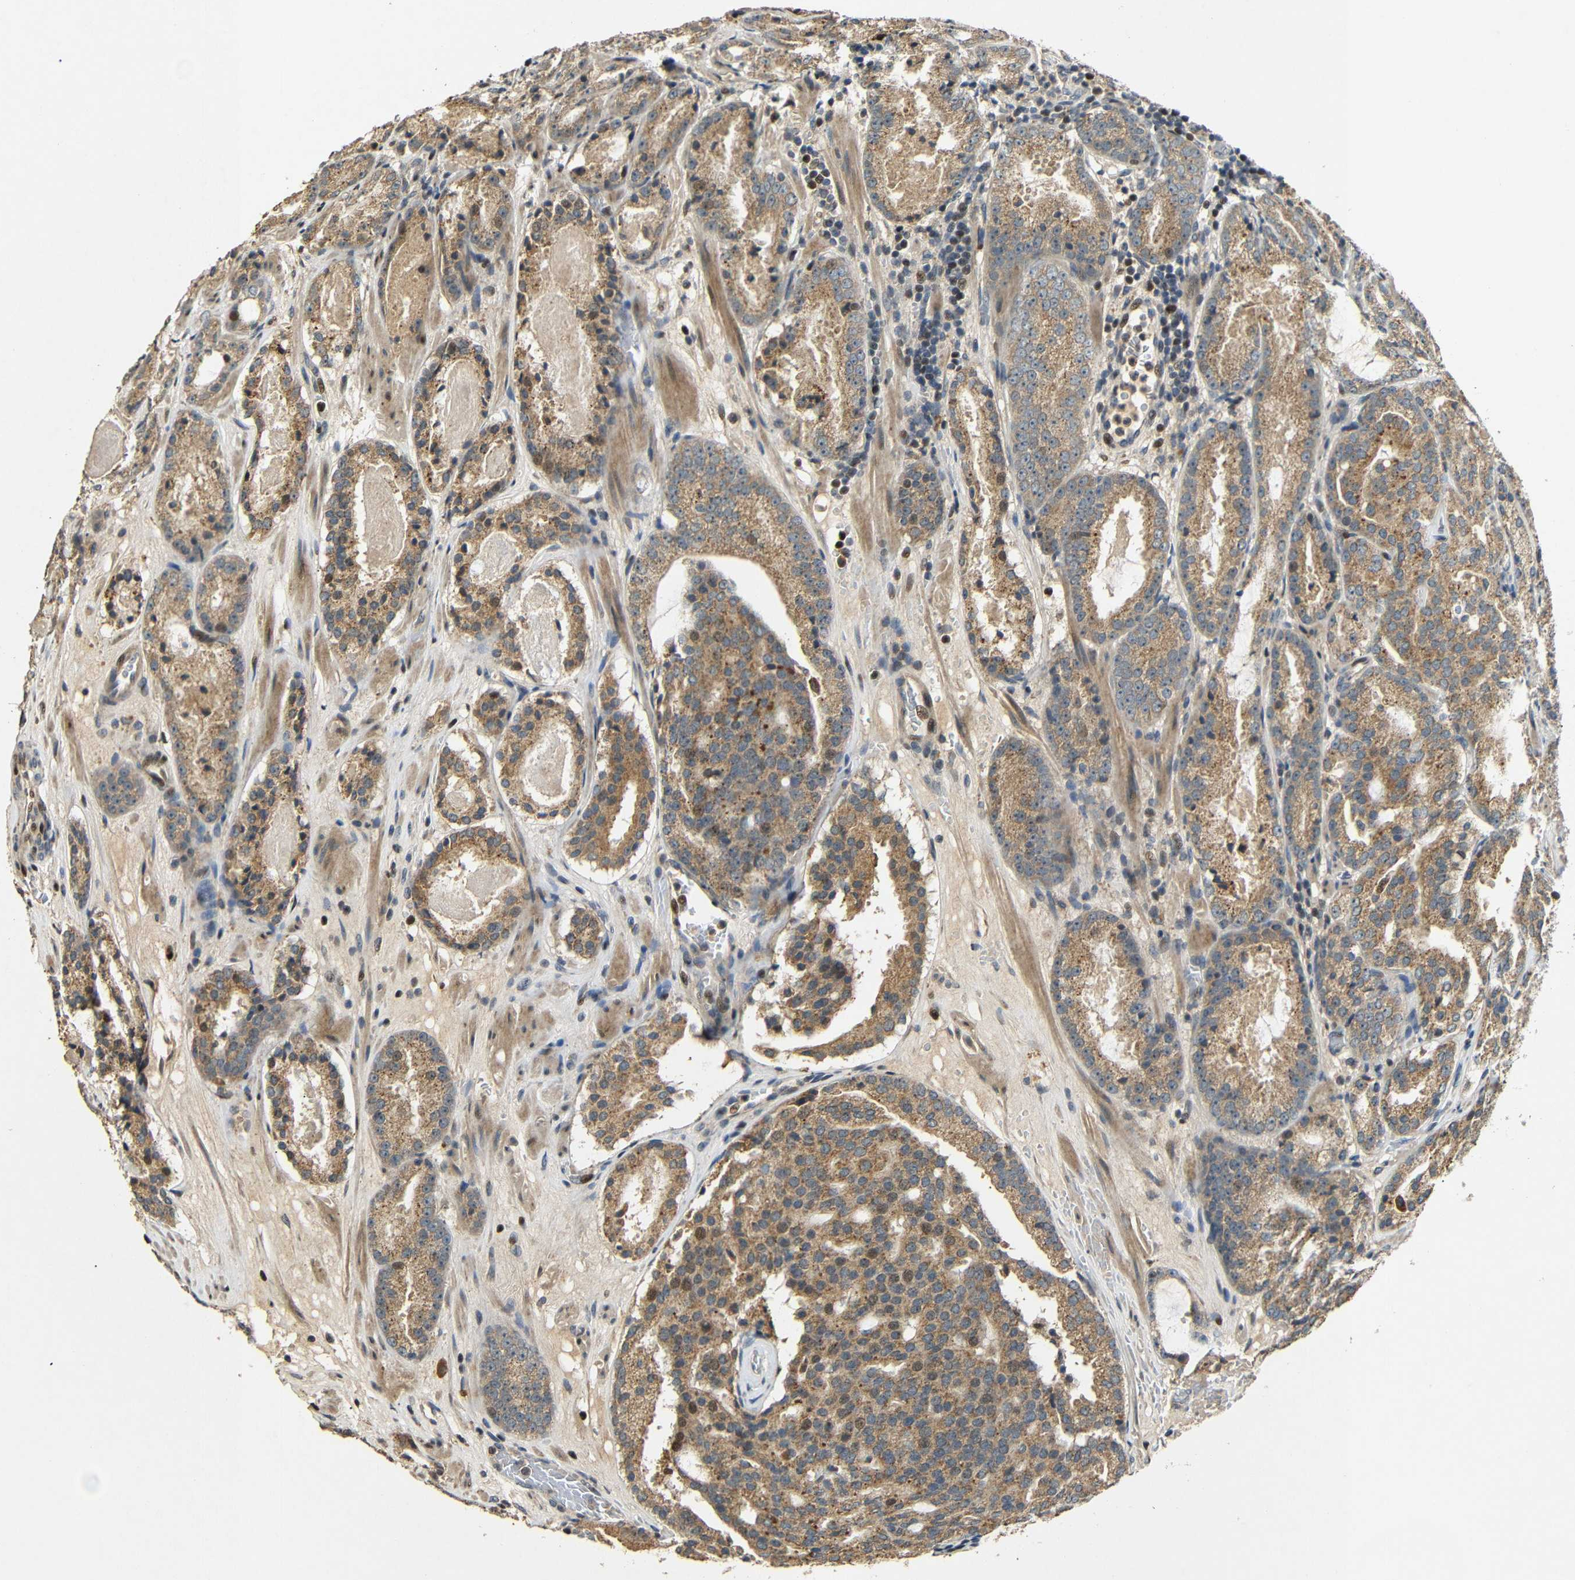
{"staining": {"intensity": "moderate", "quantity": ">75%", "location": "cytoplasmic/membranous,nuclear"}, "tissue": "prostate cancer", "cell_type": "Tumor cells", "image_type": "cancer", "snomed": [{"axis": "morphology", "description": "Adenocarcinoma, Low grade"}, {"axis": "topography", "description": "Prostate"}], "caption": "Tumor cells display medium levels of moderate cytoplasmic/membranous and nuclear staining in about >75% of cells in human adenocarcinoma (low-grade) (prostate).", "gene": "KAZALD1", "patient": {"sex": "male", "age": 69}}